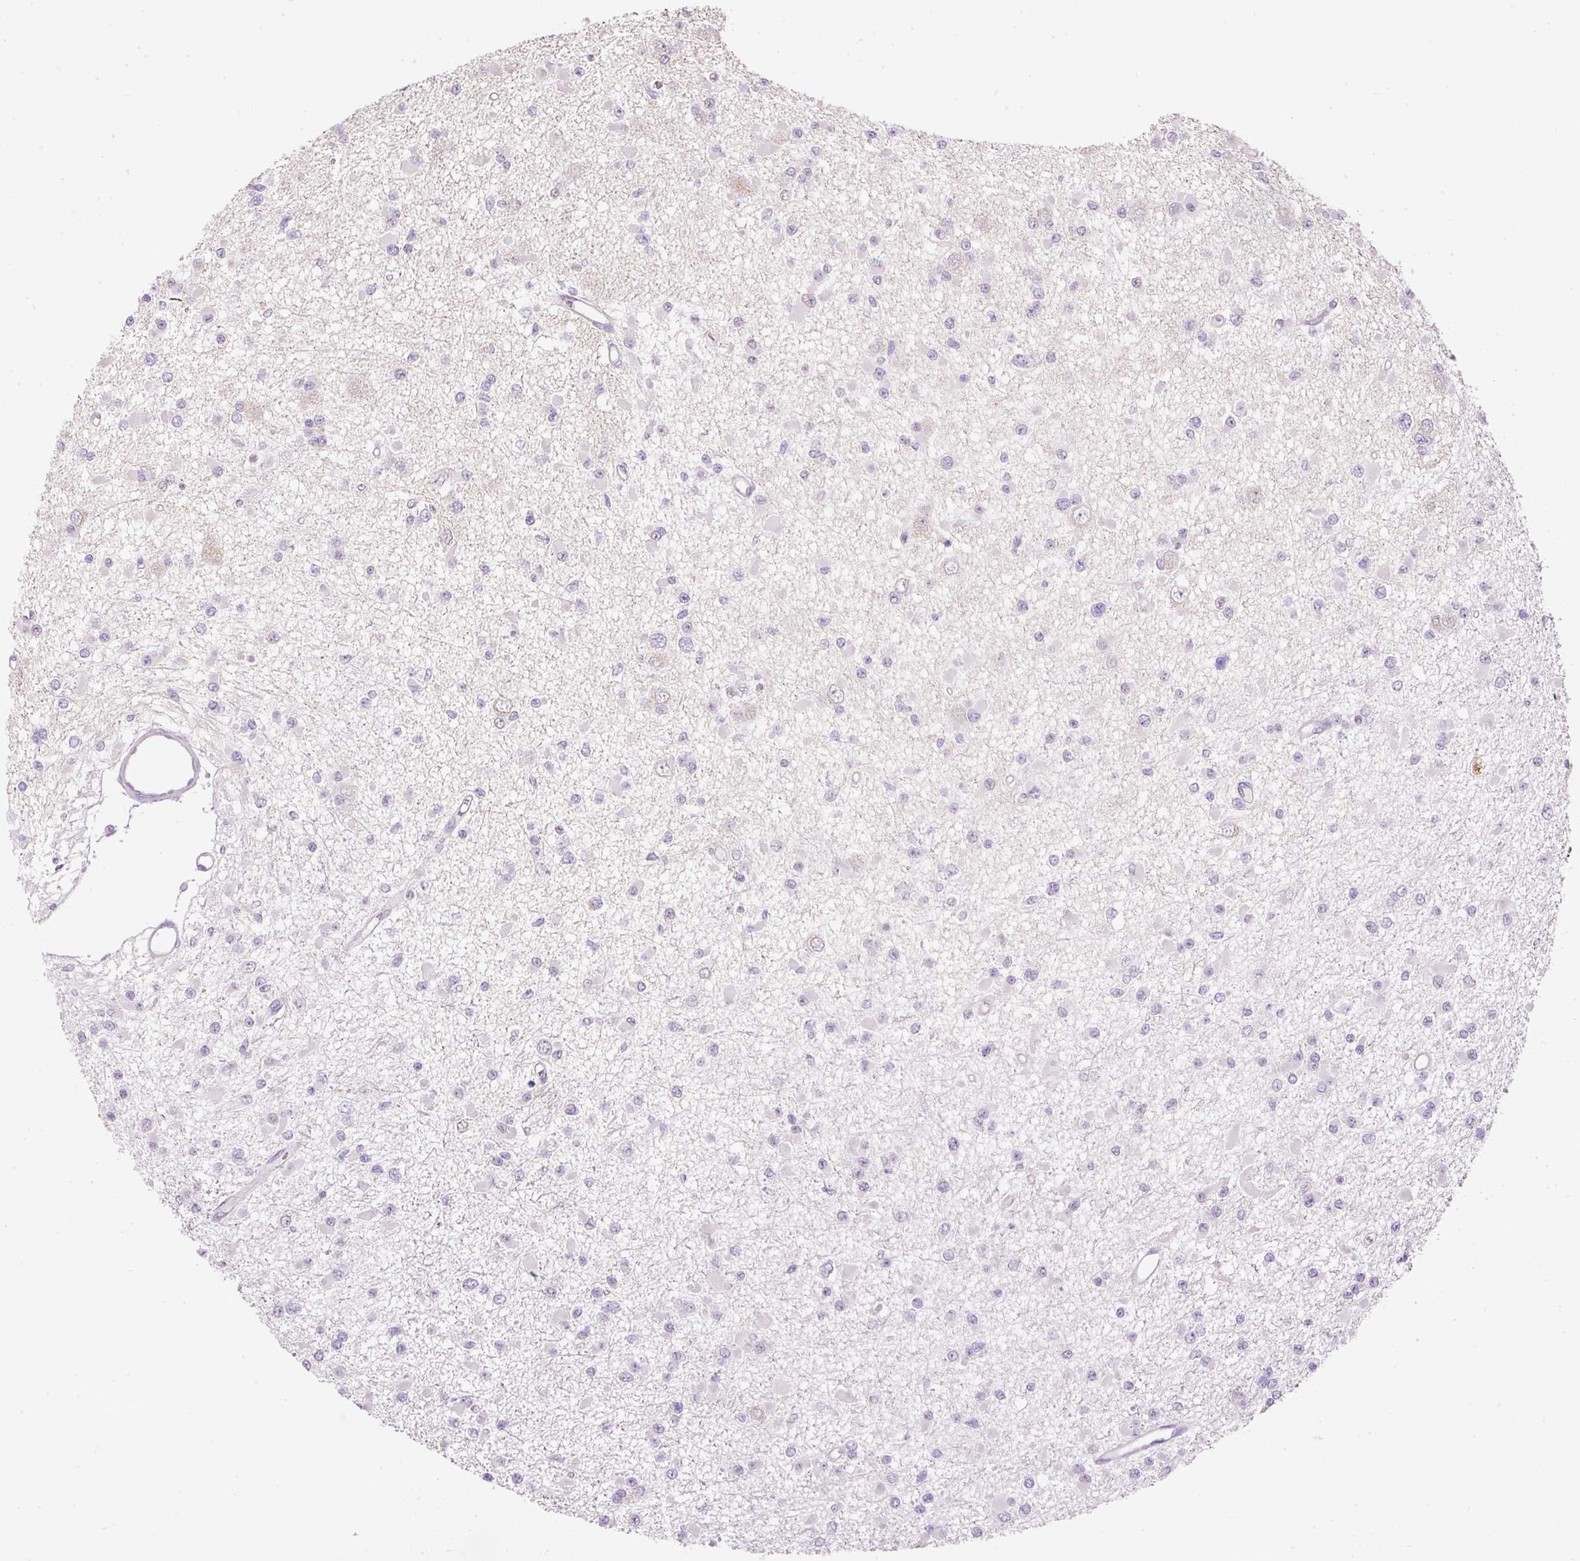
{"staining": {"intensity": "negative", "quantity": "none", "location": "none"}, "tissue": "glioma", "cell_type": "Tumor cells", "image_type": "cancer", "snomed": [{"axis": "morphology", "description": "Glioma, malignant, Low grade"}, {"axis": "topography", "description": "Brain"}], "caption": "An immunohistochemistry (IHC) micrograph of malignant glioma (low-grade) is shown. There is no staining in tumor cells of malignant glioma (low-grade).", "gene": "KPNA5", "patient": {"sex": "female", "age": 22}}